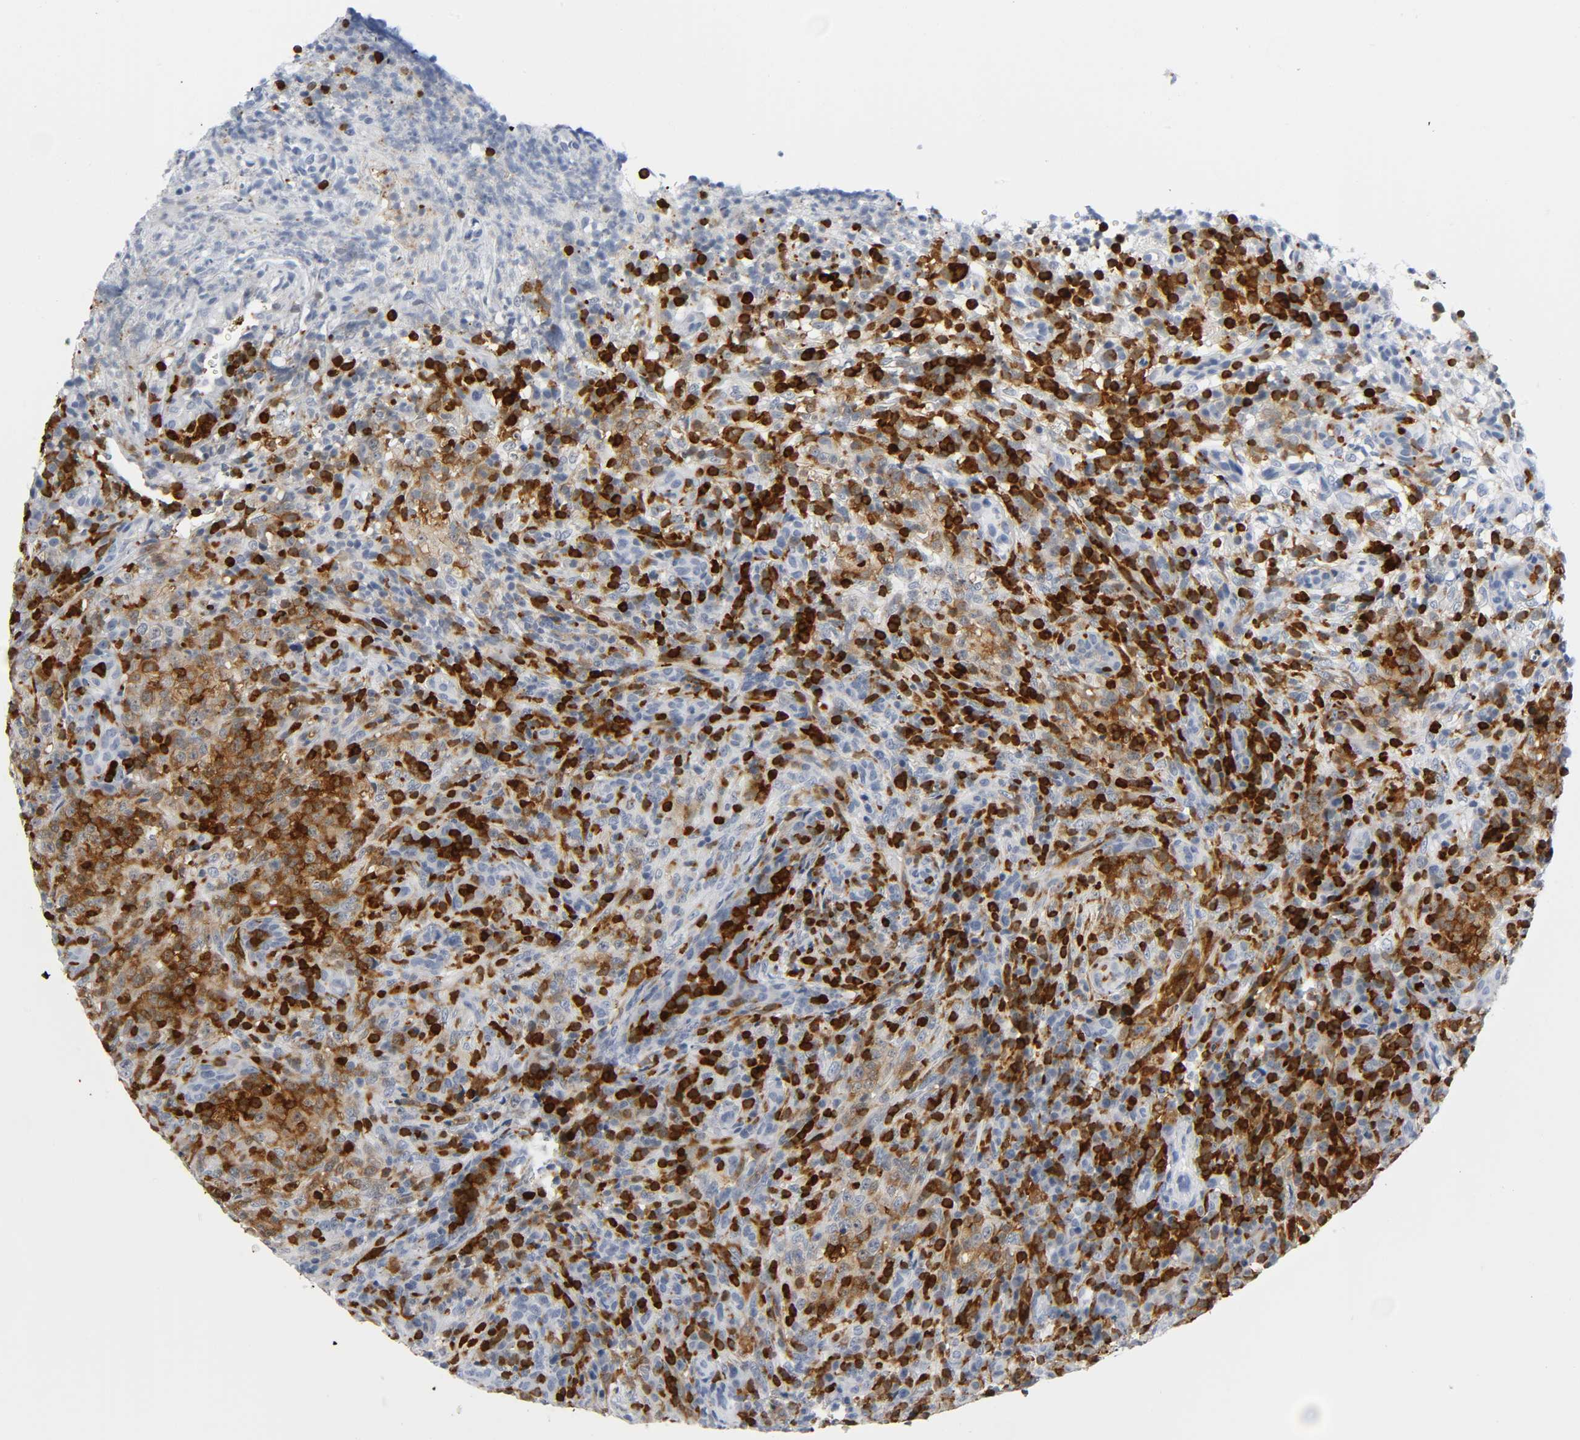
{"staining": {"intensity": "strong", "quantity": "<25%", "location": "cytoplasmic/membranous,nuclear"}, "tissue": "lymphoma", "cell_type": "Tumor cells", "image_type": "cancer", "snomed": [{"axis": "morphology", "description": "Malignant lymphoma, non-Hodgkin's type, High grade"}, {"axis": "topography", "description": "Lymph node"}], "caption": "Human malignant lymphoma, non-Hodgkin's type (high-grade) stained for a protein (brown) displays strong cytoplasmic/membranous and nuclear positive expression in approximately <25% of tumor cells.", "gene": "DOK2", "patient": {"sex": "female", "age": 76}}